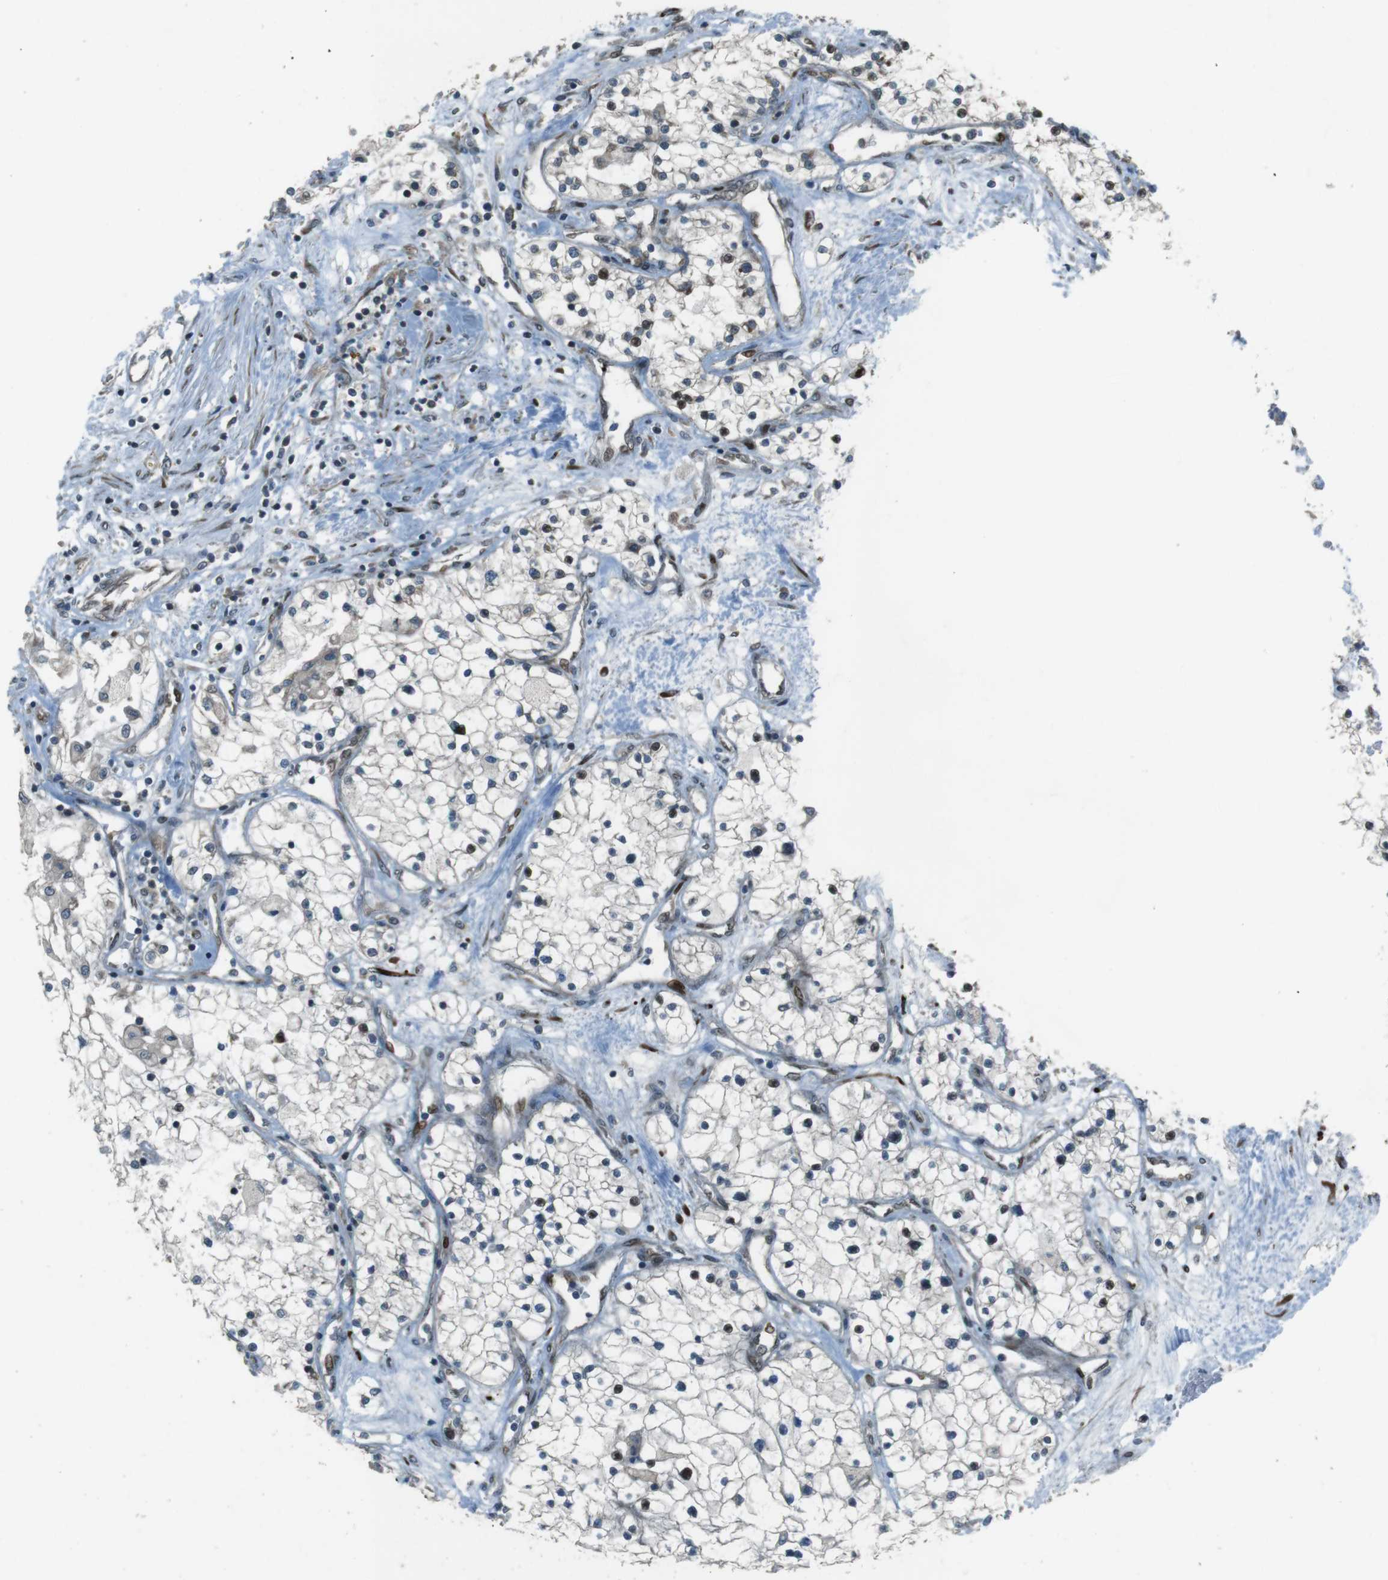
{"staining": {"intensity": "negative", "quantity": "none", "location": "none"}, "tissue": "renal cancer", "cell_type": "Tumor cells", "image_type": "cancer", "snomed": [{"axis": "morphology", "description": "Adenocarcinoma, NOS"}, {"axis": "topography", "description": "Kidney"}], "caption": "Tumor cells show no significant protein positivity in renal cancer (adenocarcinoma). The staining is performed using DAB brown chromogen with nuclei counter-stained in using hematoxylin.", "gene": "ZNF330", "patient": {"sex": "male", "age": 68}}